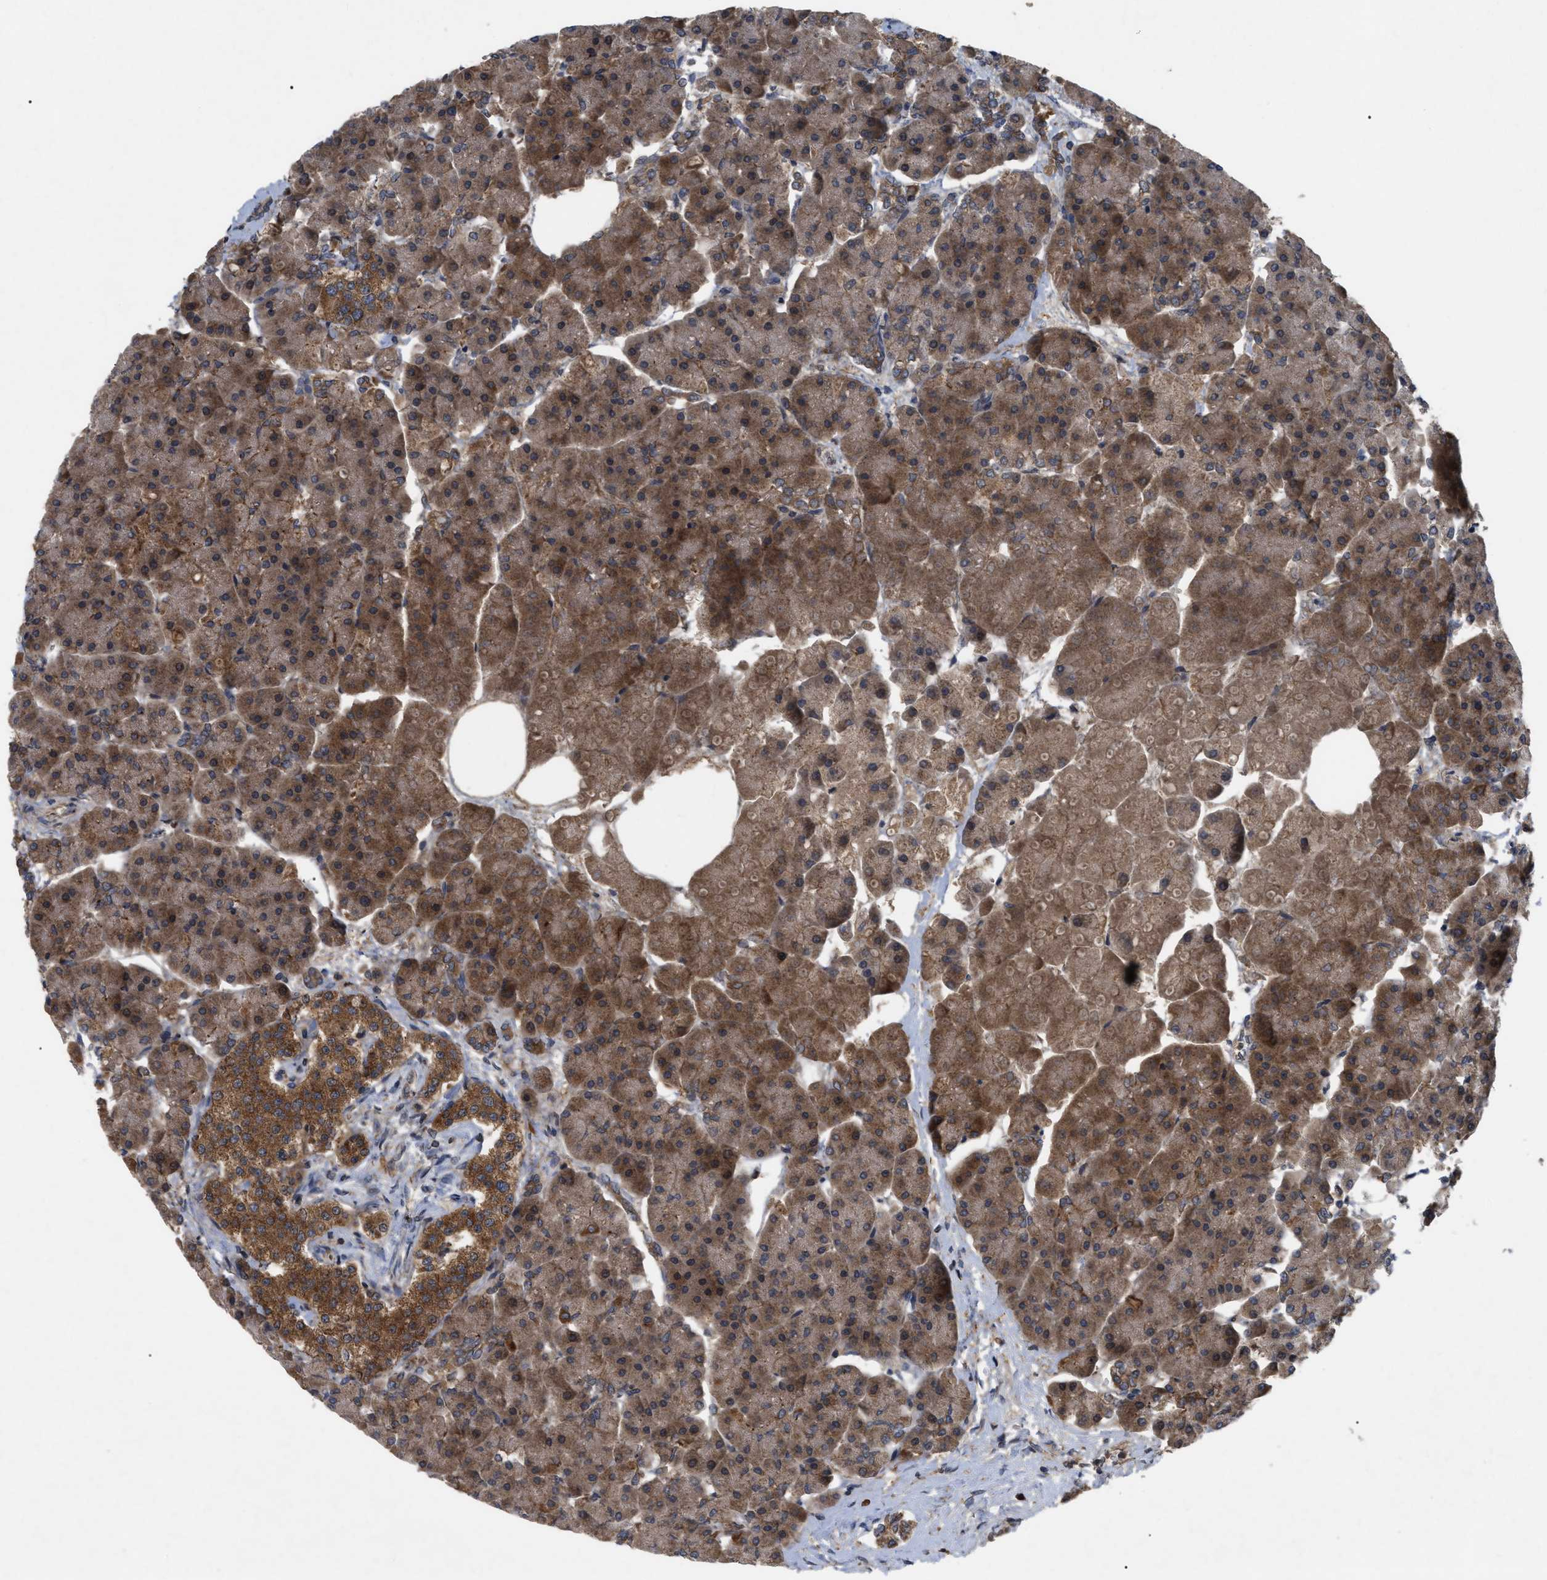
{"staining": {"intensity": "moderate", "quantity": ">75%", "location": "cytoplasmic/membranous"}, "tissue": "pancreas", "cell_type": "Exocrine glandular cells", "image_type": "normal", "snomed": [{"axis": "morphology", "description": "Normal tissue, NOS"}, {"axis": "topography", "description": "Pancreas"}], "caption": "Immunohistochemistry (IHC) (DAB) staining of benign pancreas shows moderate cytoplasmic/membranous protein positivity in about >75% of exocrine glandular cells.", "gene": "RAB2A", "patient": {"sex": "female", "age": 70}}